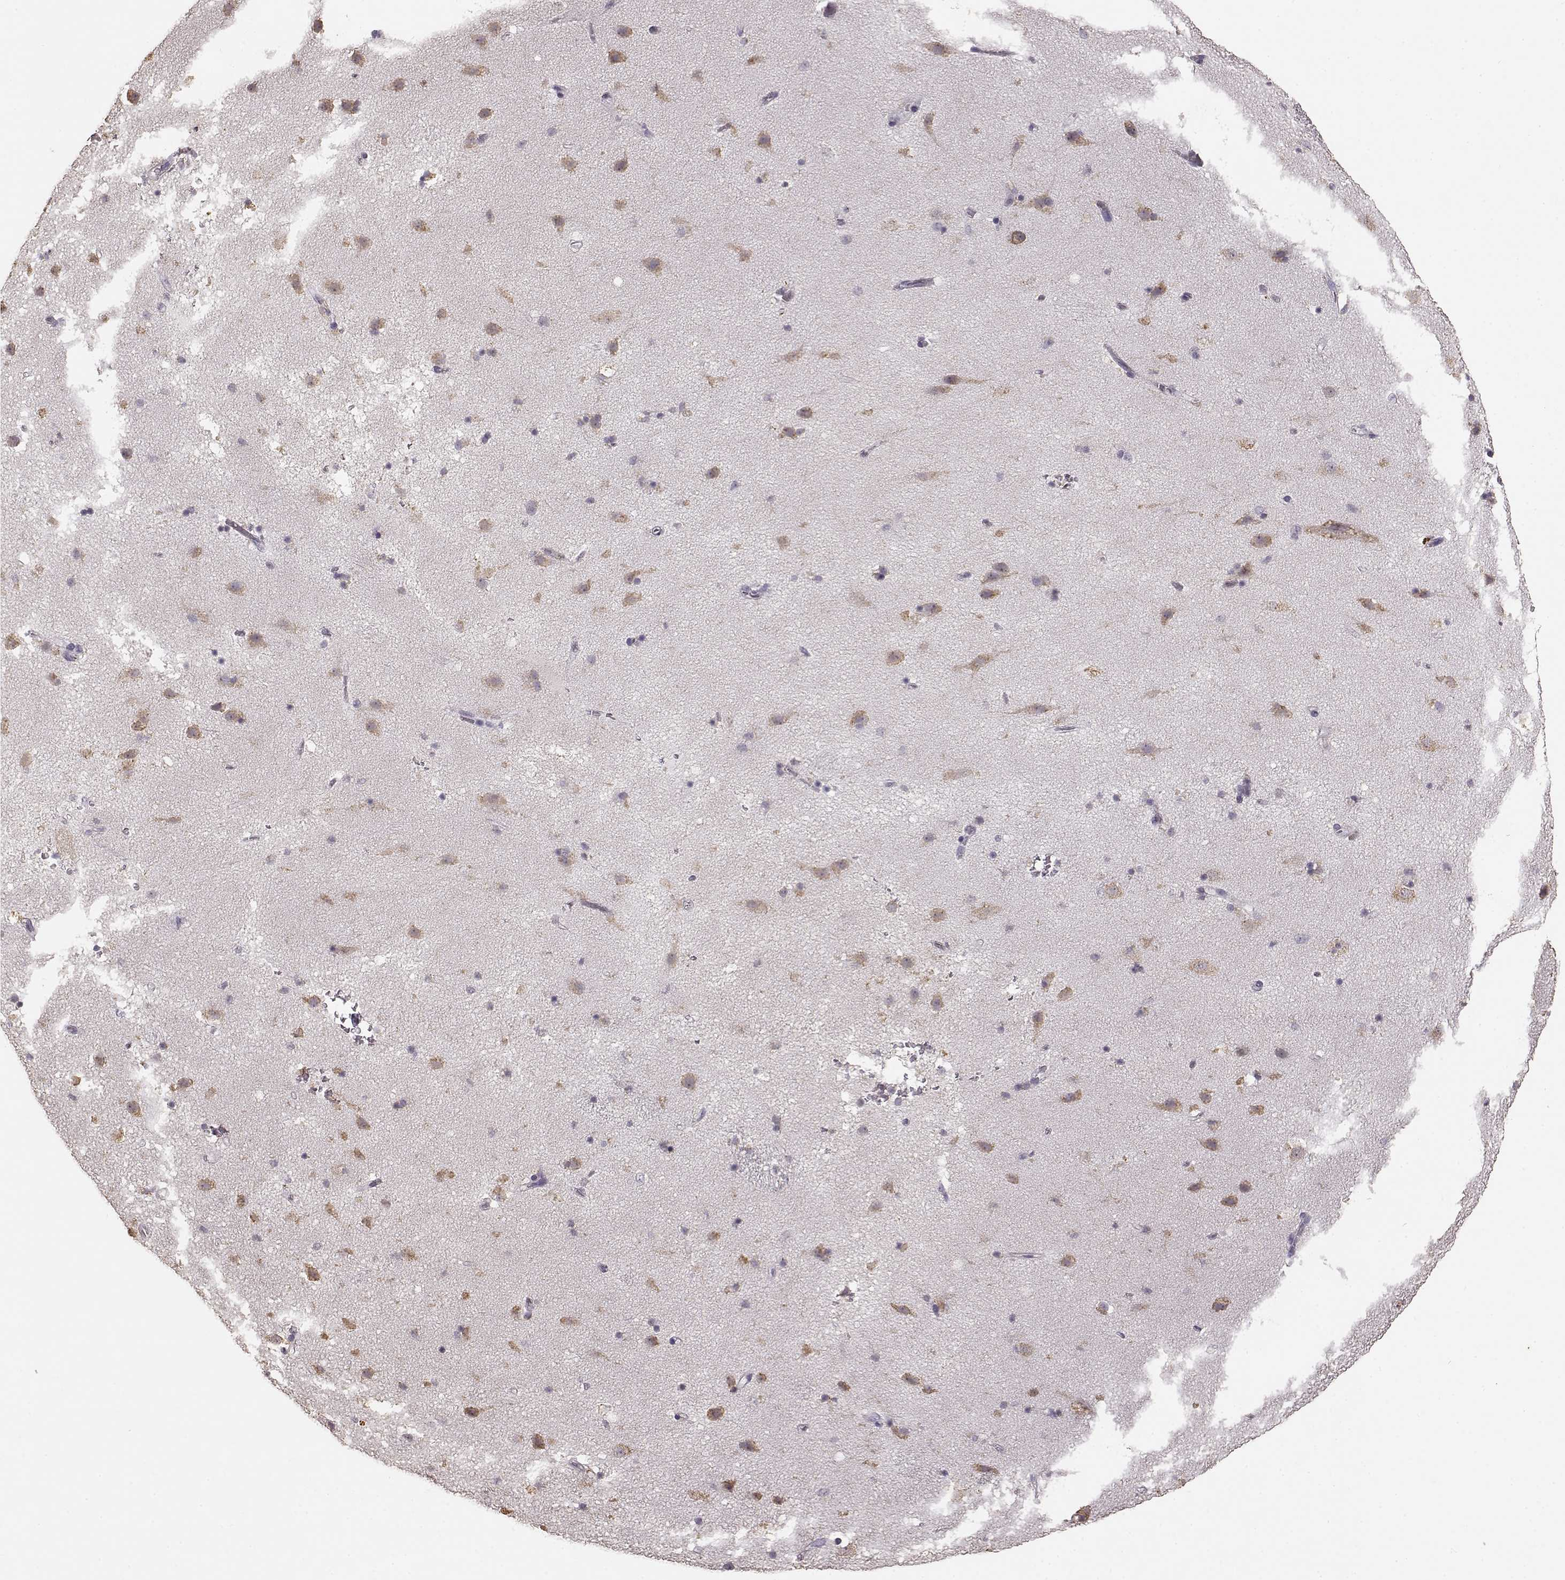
{"staining": {"intensity": "negative", "quantity": "none", "location": "none"}, "tissue": "caudate", "cell_type": "Glial cells", "image_type": "normal", "snomed": [{"axis": "morphology", "description": "Normal tissue, NOS"}, {"axis": "topography", "description": "Lateral ventricle wall"}], "caption": "DAB immunohistochemical staining of unremarkable human caudate shows no significant positivity in glial cells. The staining was performed using DAB (3,3'-diaminobenzidine) to visualize the protein expression in brown, while the nuclei were stained in blue with hematoxylin (Magnification: 20x).", "gene": "GABRG3", "patient": {"sex": "female", "age": 71}}